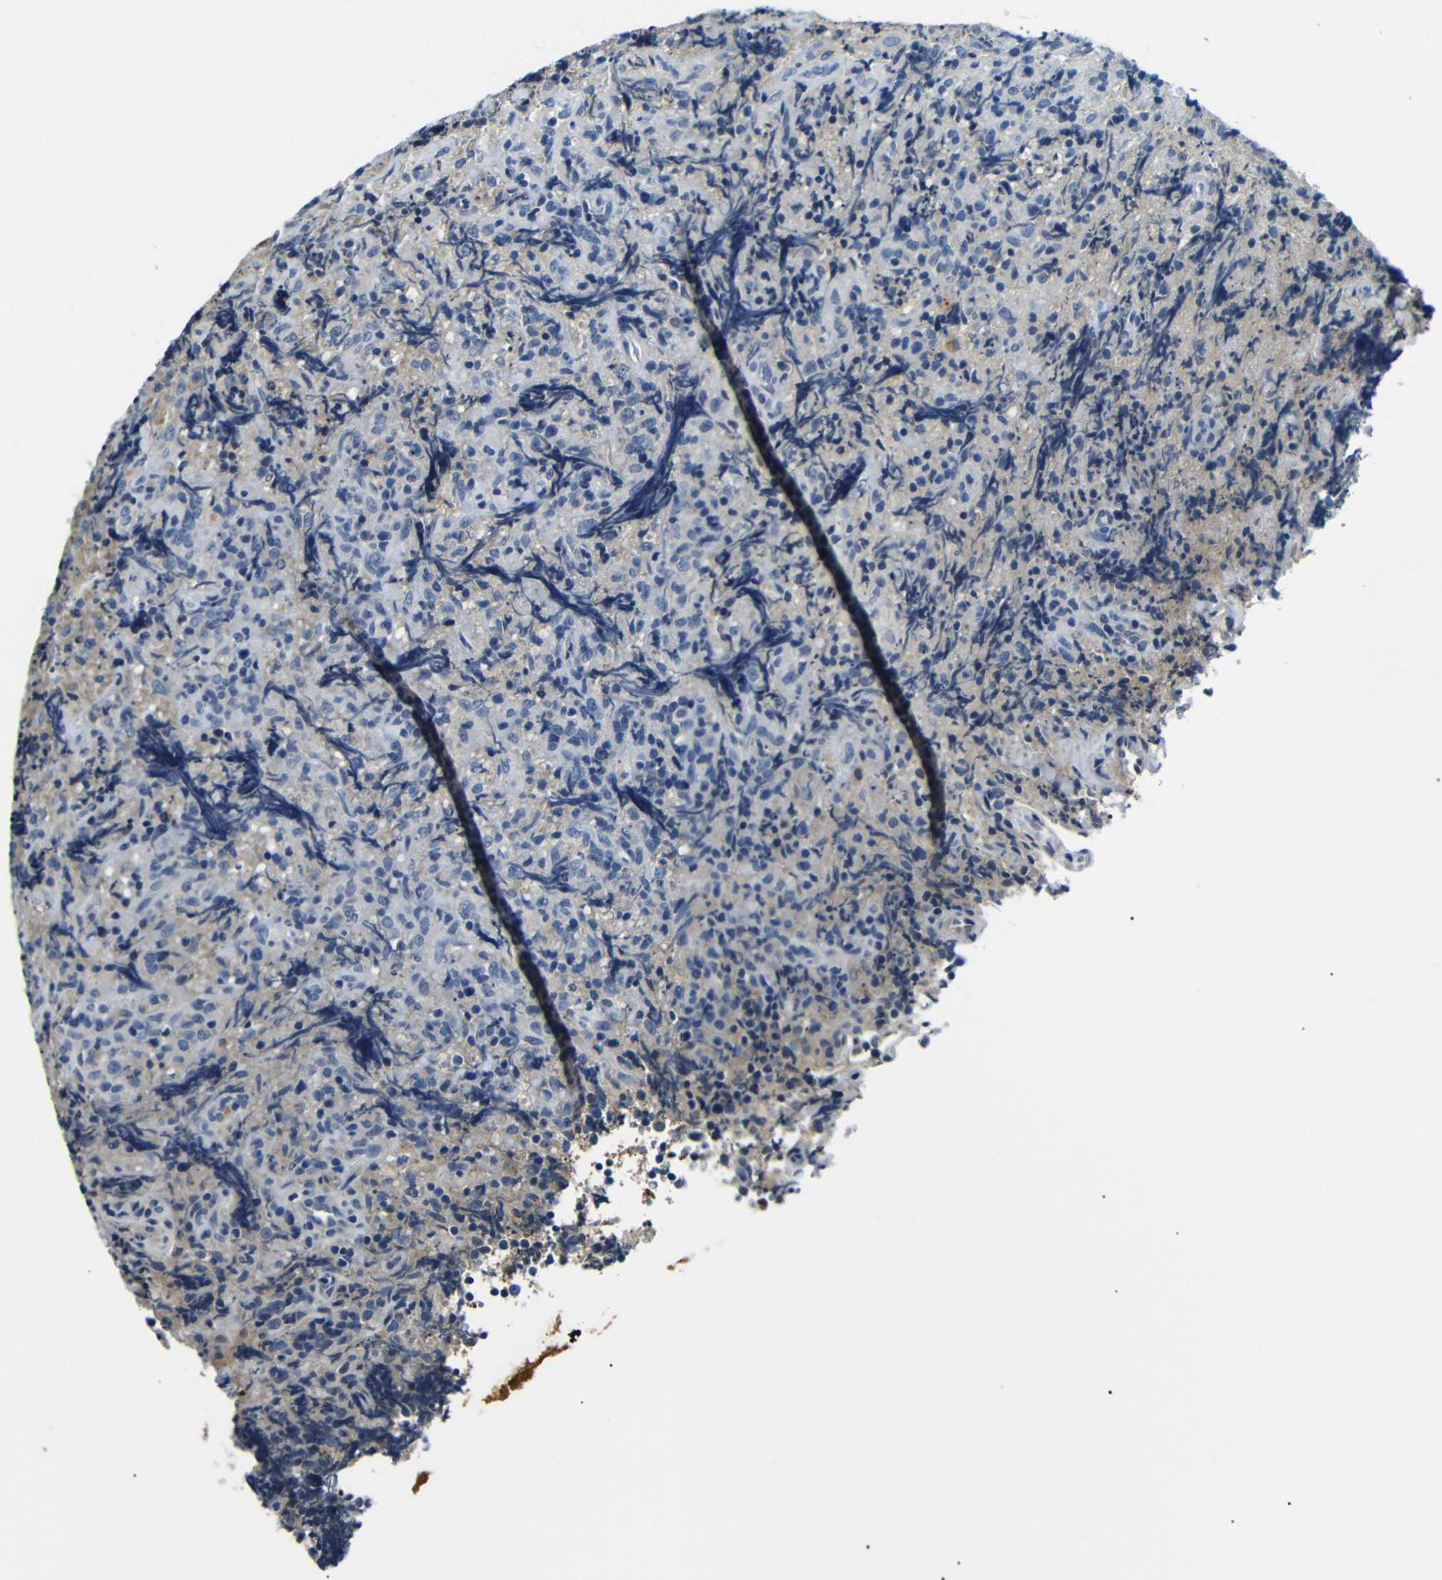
{"staining": {"intensity": "negative", "quantity": "none", "location": "none"}, "tissue": "lymphoma", "cell_type": "Tumor cells", "image_type": "cancer", "snomed": [{"axis": "morphology", "description": "Malignant lymphoma, non-Hodgkin's type, High grade"}, {"axis": "topography", "description": "Tonsil"}], "caption": "A high-resolution histopathology image shows immunohistochemistry (IHC) staining of lymphoma, which displays no significant positivity in tumor cells.", "gene": "LHCGR", "patient": {"sex": "female", "age": 36}}